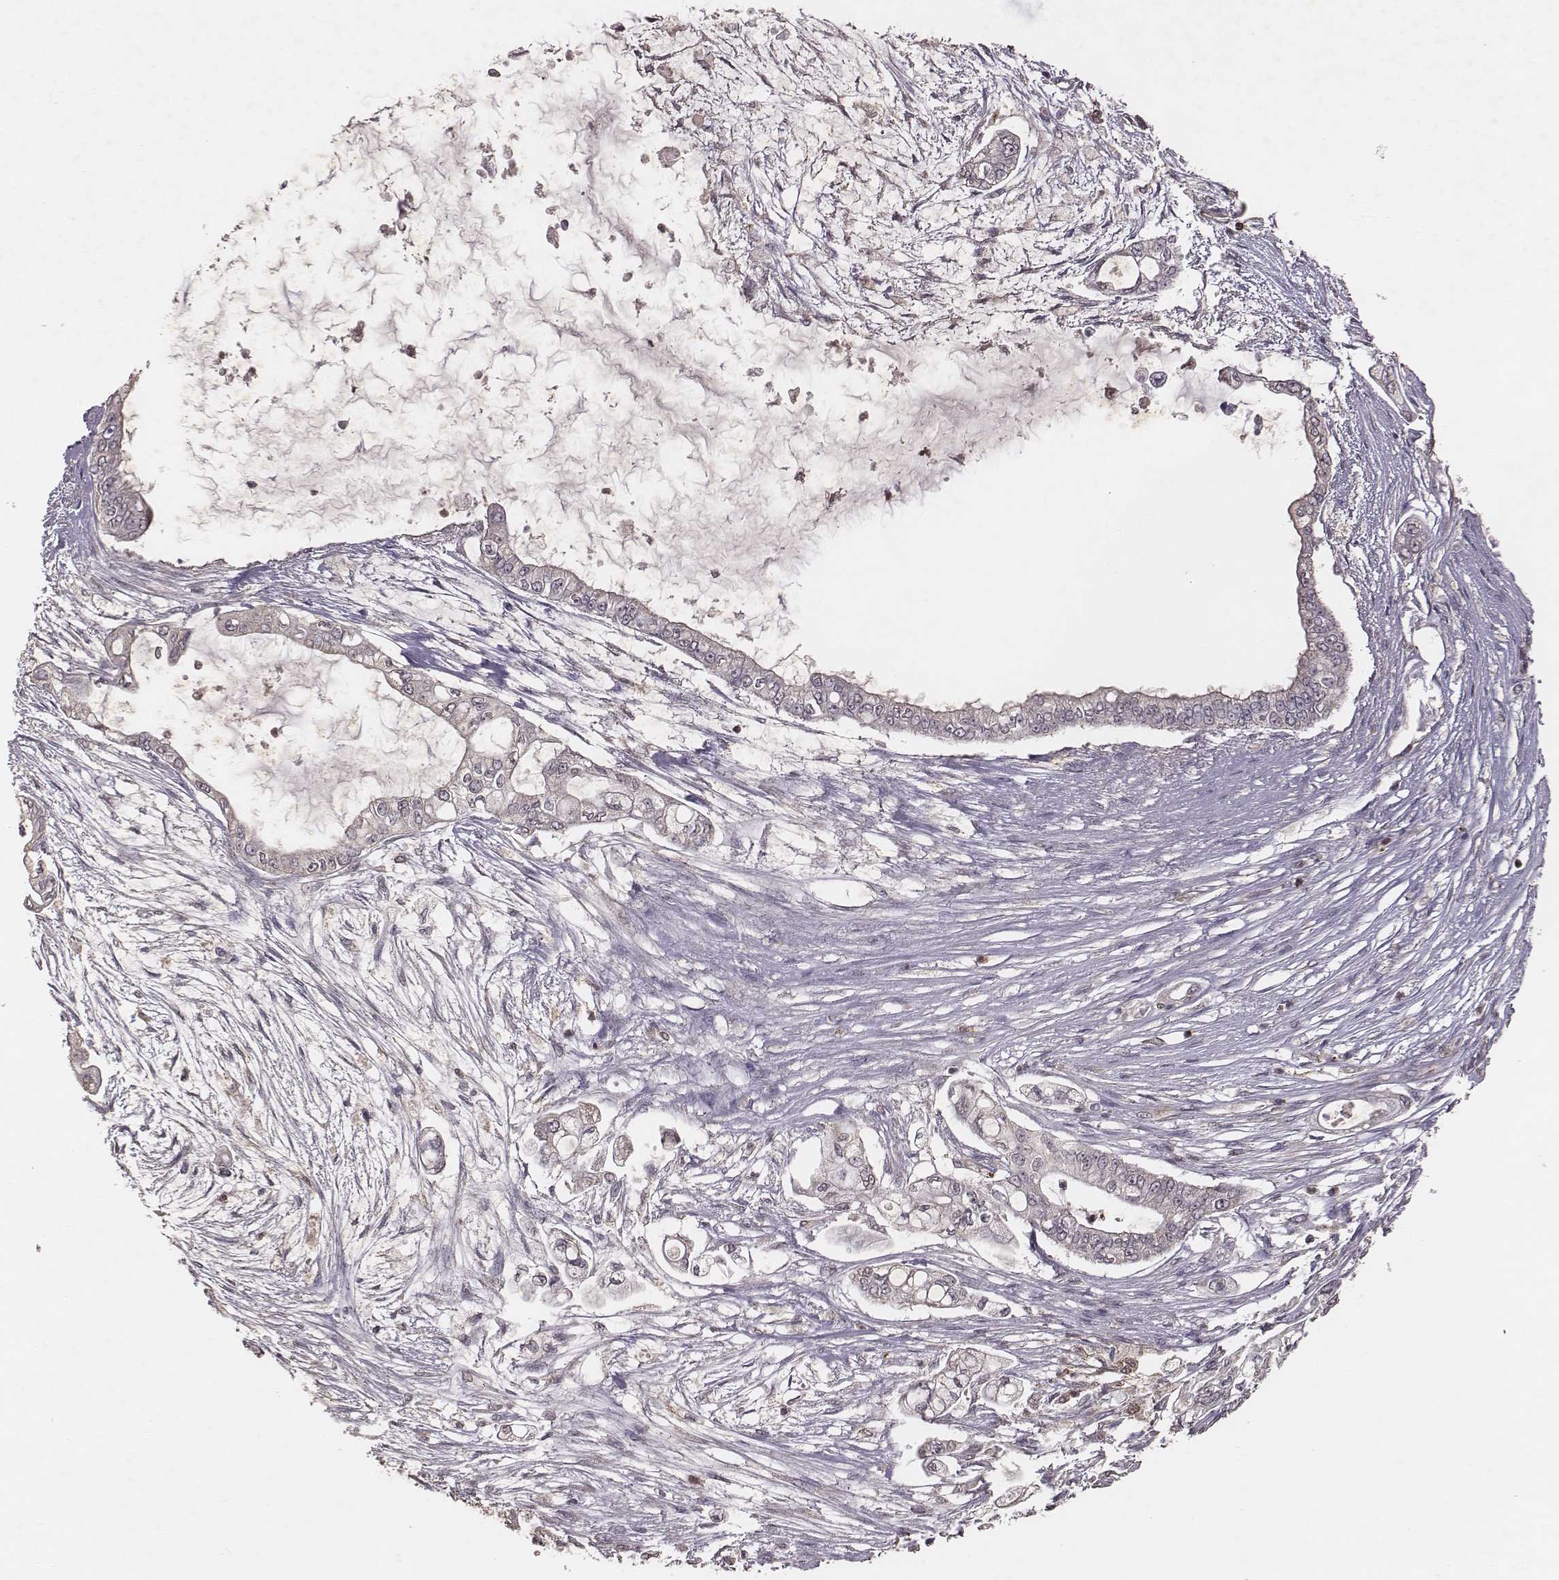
{"staining": {"intensity": "negative", "quantity": "none", "location": "none"}, "tissue": "pancreatic cancer", "cell_type": "Tumor cells", "image_type": "cancer", "snomed": [{"axis": "morphology", "description": "Adenocarcinoma, NOS"}, {"axis": "topography", "description": "Pancreas"}], "caption": "DAB (3,3'-diaminobenzidine) immunohistochemical staining of pancreatic cancer demonstrates no significant expression in tumor cells. The staining is performed using DAB brown chromogen with nuclei counter-stained in using hematoxylin.", "gene": "PILRA", "patient": {"sex": "female", "age": 69}}